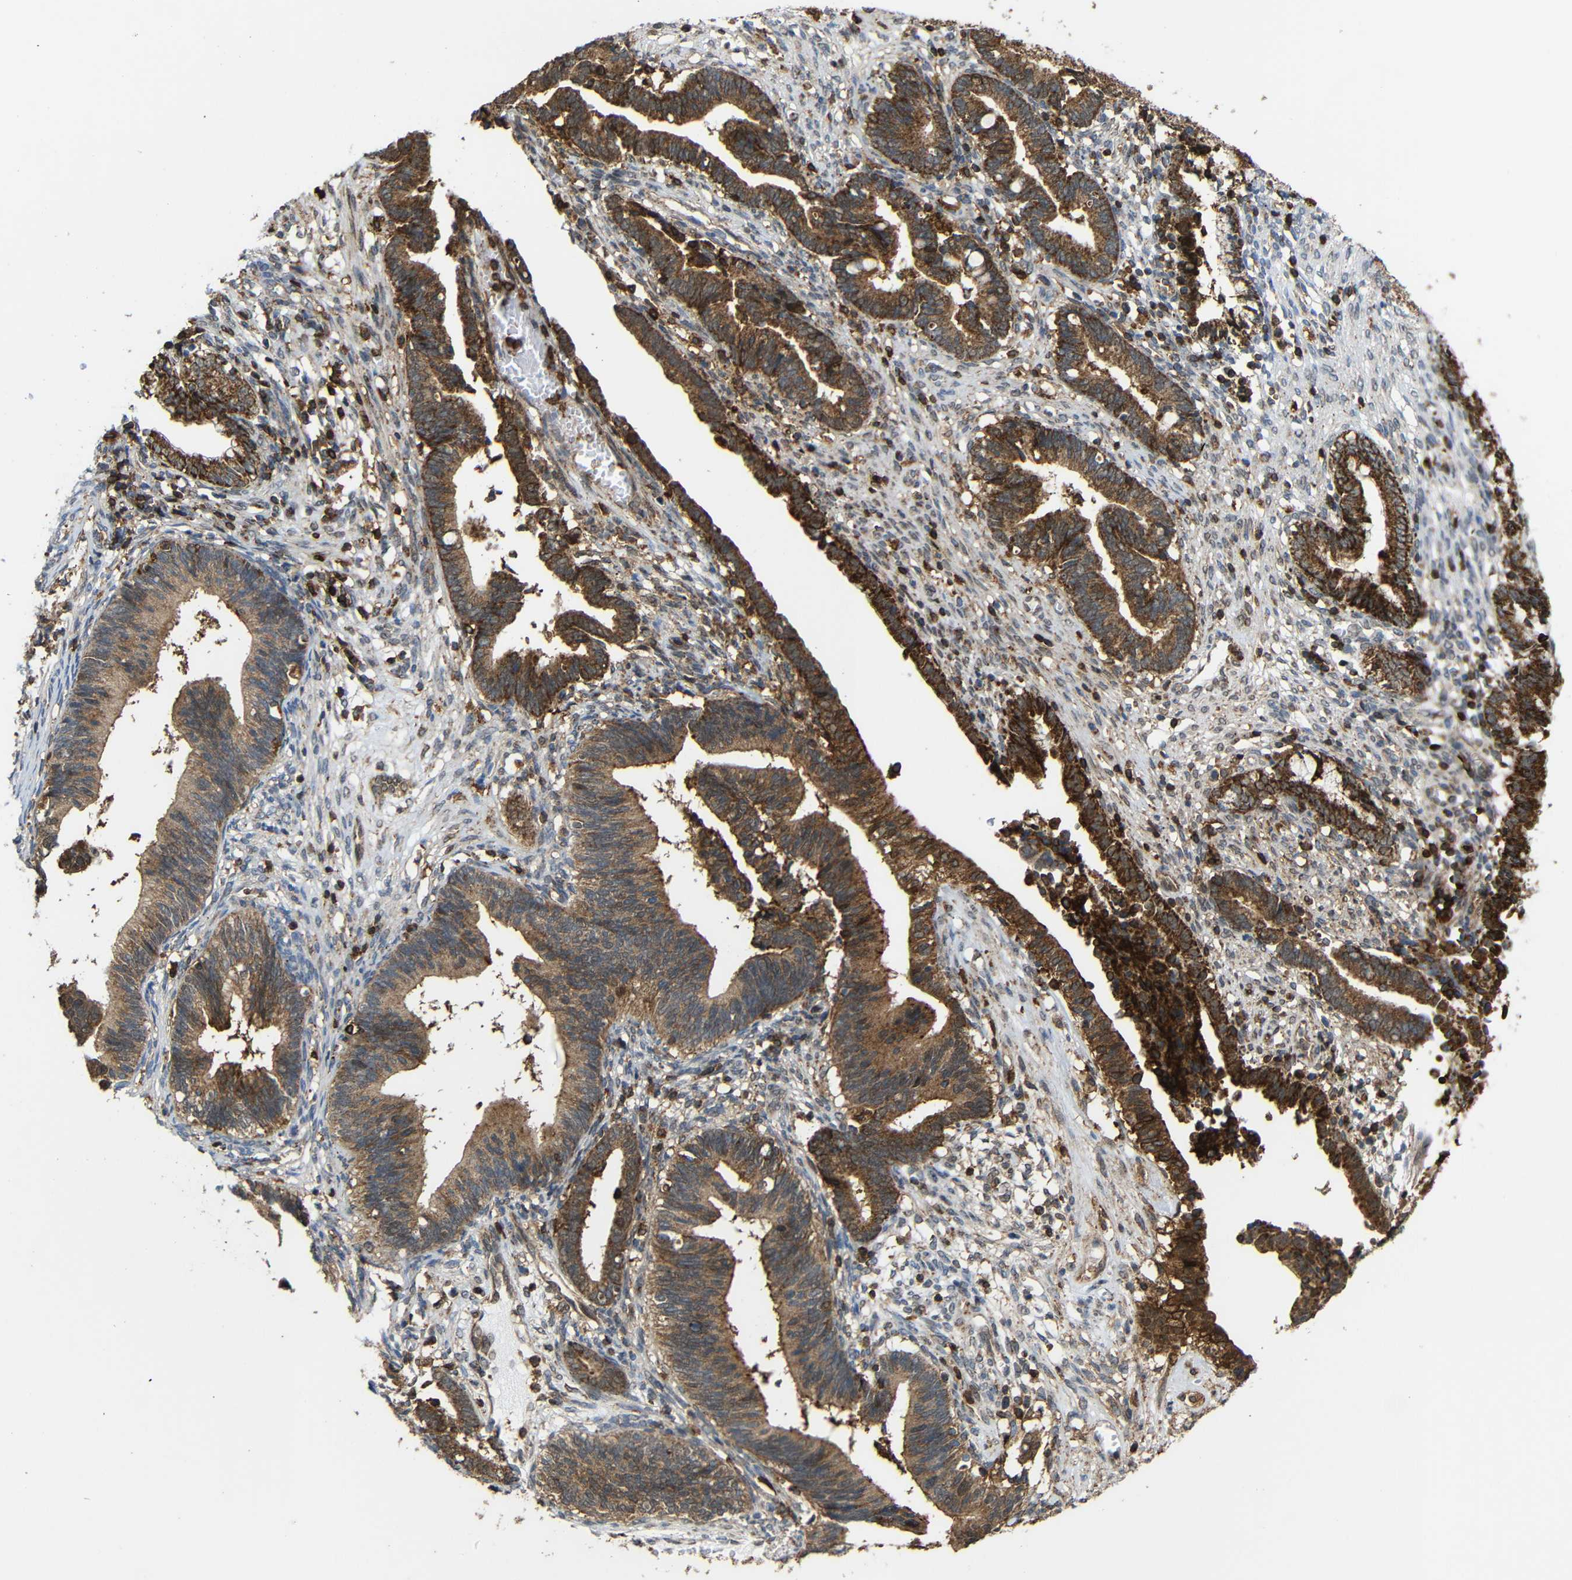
{"staining": {"intensity": "moderate", "quantity": ">75%", "location": "cytoplasmic/membranous"}, "tissue": "cervical cancer", "cell_type": "Tumor cells", "image_type": "cancer", "snomed": [{"axis": "morphology", "description": "Adenocarcinoma, NOS"}, {"axis": "topography", "description": "Cervix"}], "caption": "A high-resolution histopathology image shows immunohistochemistry (IHC) staining of cervical adenocarcinoma, which demonstrates moderate cytoplasmic/membranous positivity in approximately >75% of tumor cells.", "gene": "C1GALT1", "patient": {"sex": "female", "age": 44}}